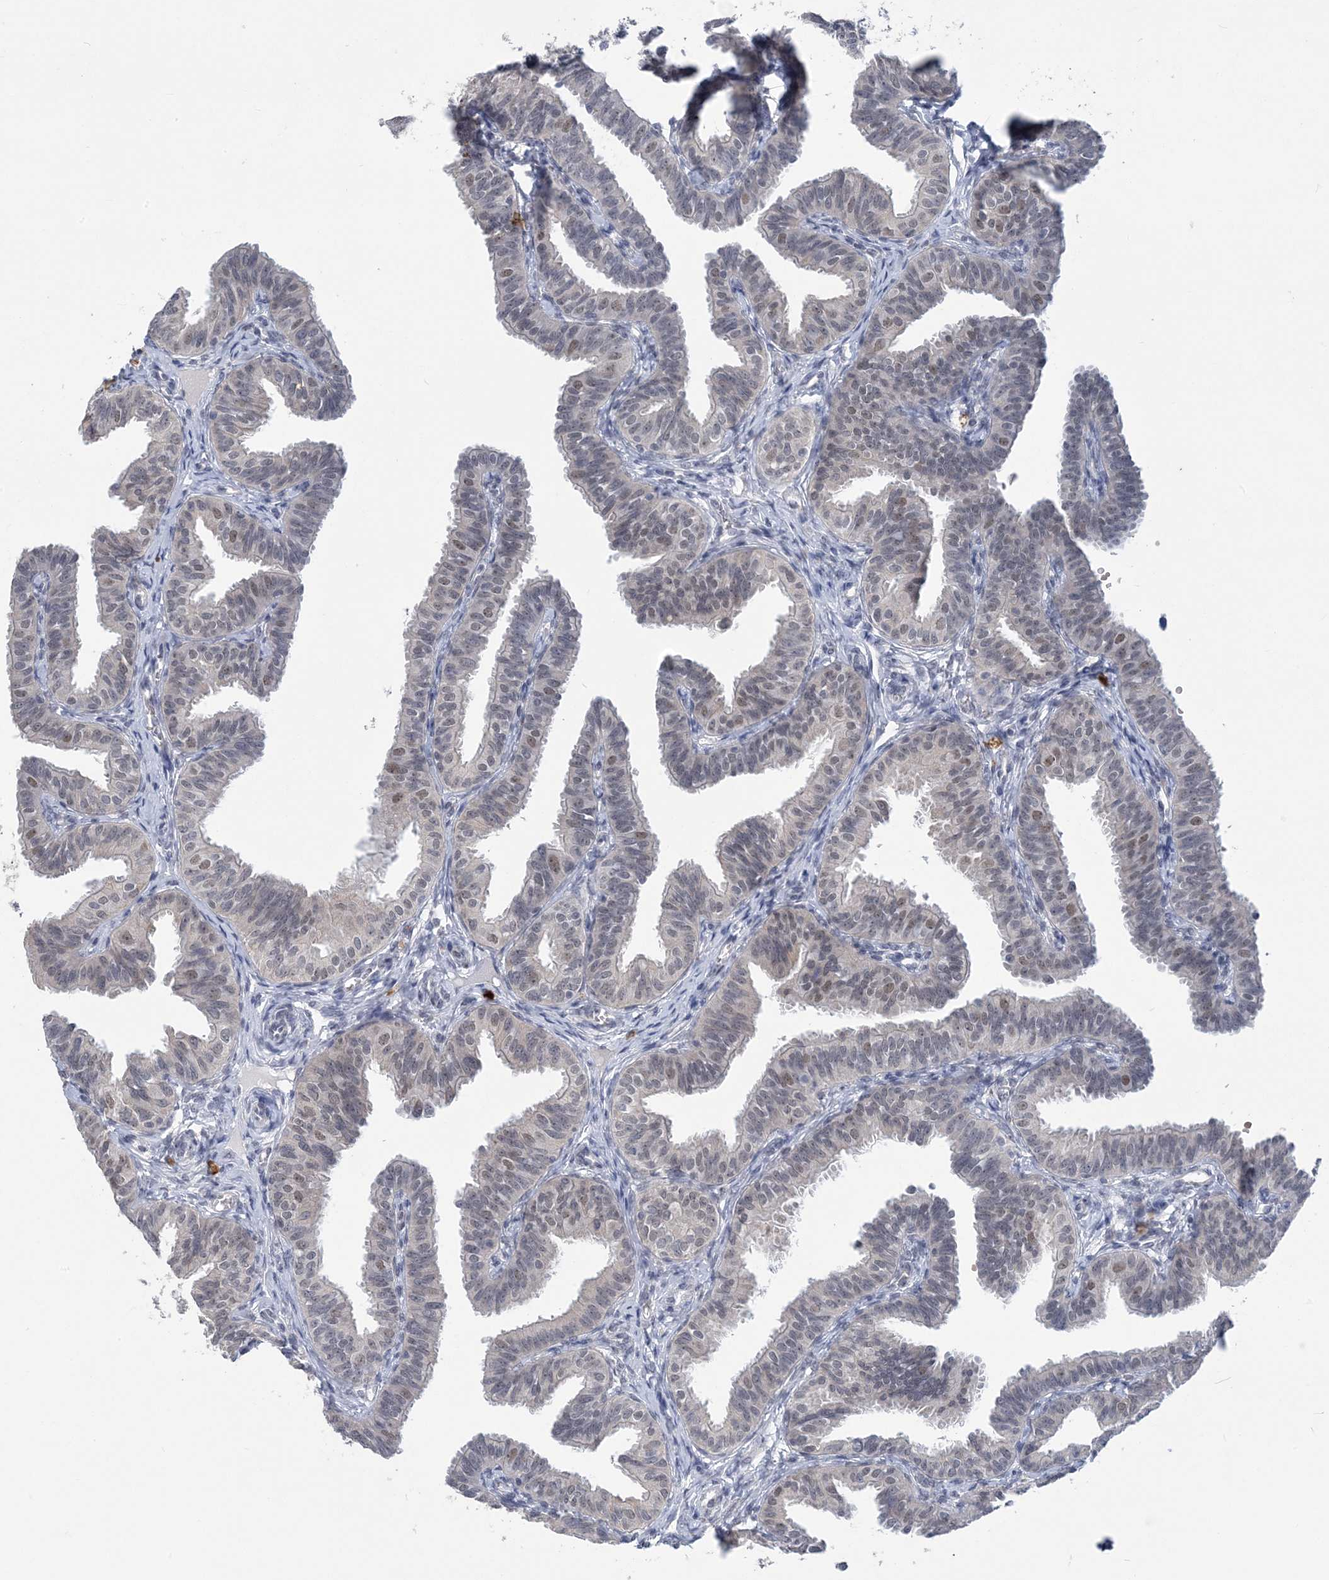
{"staining": {"intensity": "weak", "quantity": "<25%", "location": "nuclear"}, "tissue": "fallopian tube", "cell_type": "Glandular cells", "image_type": "normal", "snomed": [{"axis": "morphology", "description": "Normal tissue, NOS"}, {"axis": "topography", "description": "Fallopian tube"}], "caption": "High power microscopy photomicrograph of an immunohistochemistry (IHC) histopathology image of normal fallopian tube, revealing no significant expression in glandular cells. (Stains: DAB immunohistochemistry (IHC) with hematoxylin counter stain, Microscopy: brightfield microscopy at high magnification).", "gene": "ZBTB7A", "patient": {"sex": "female", "age": 35}}